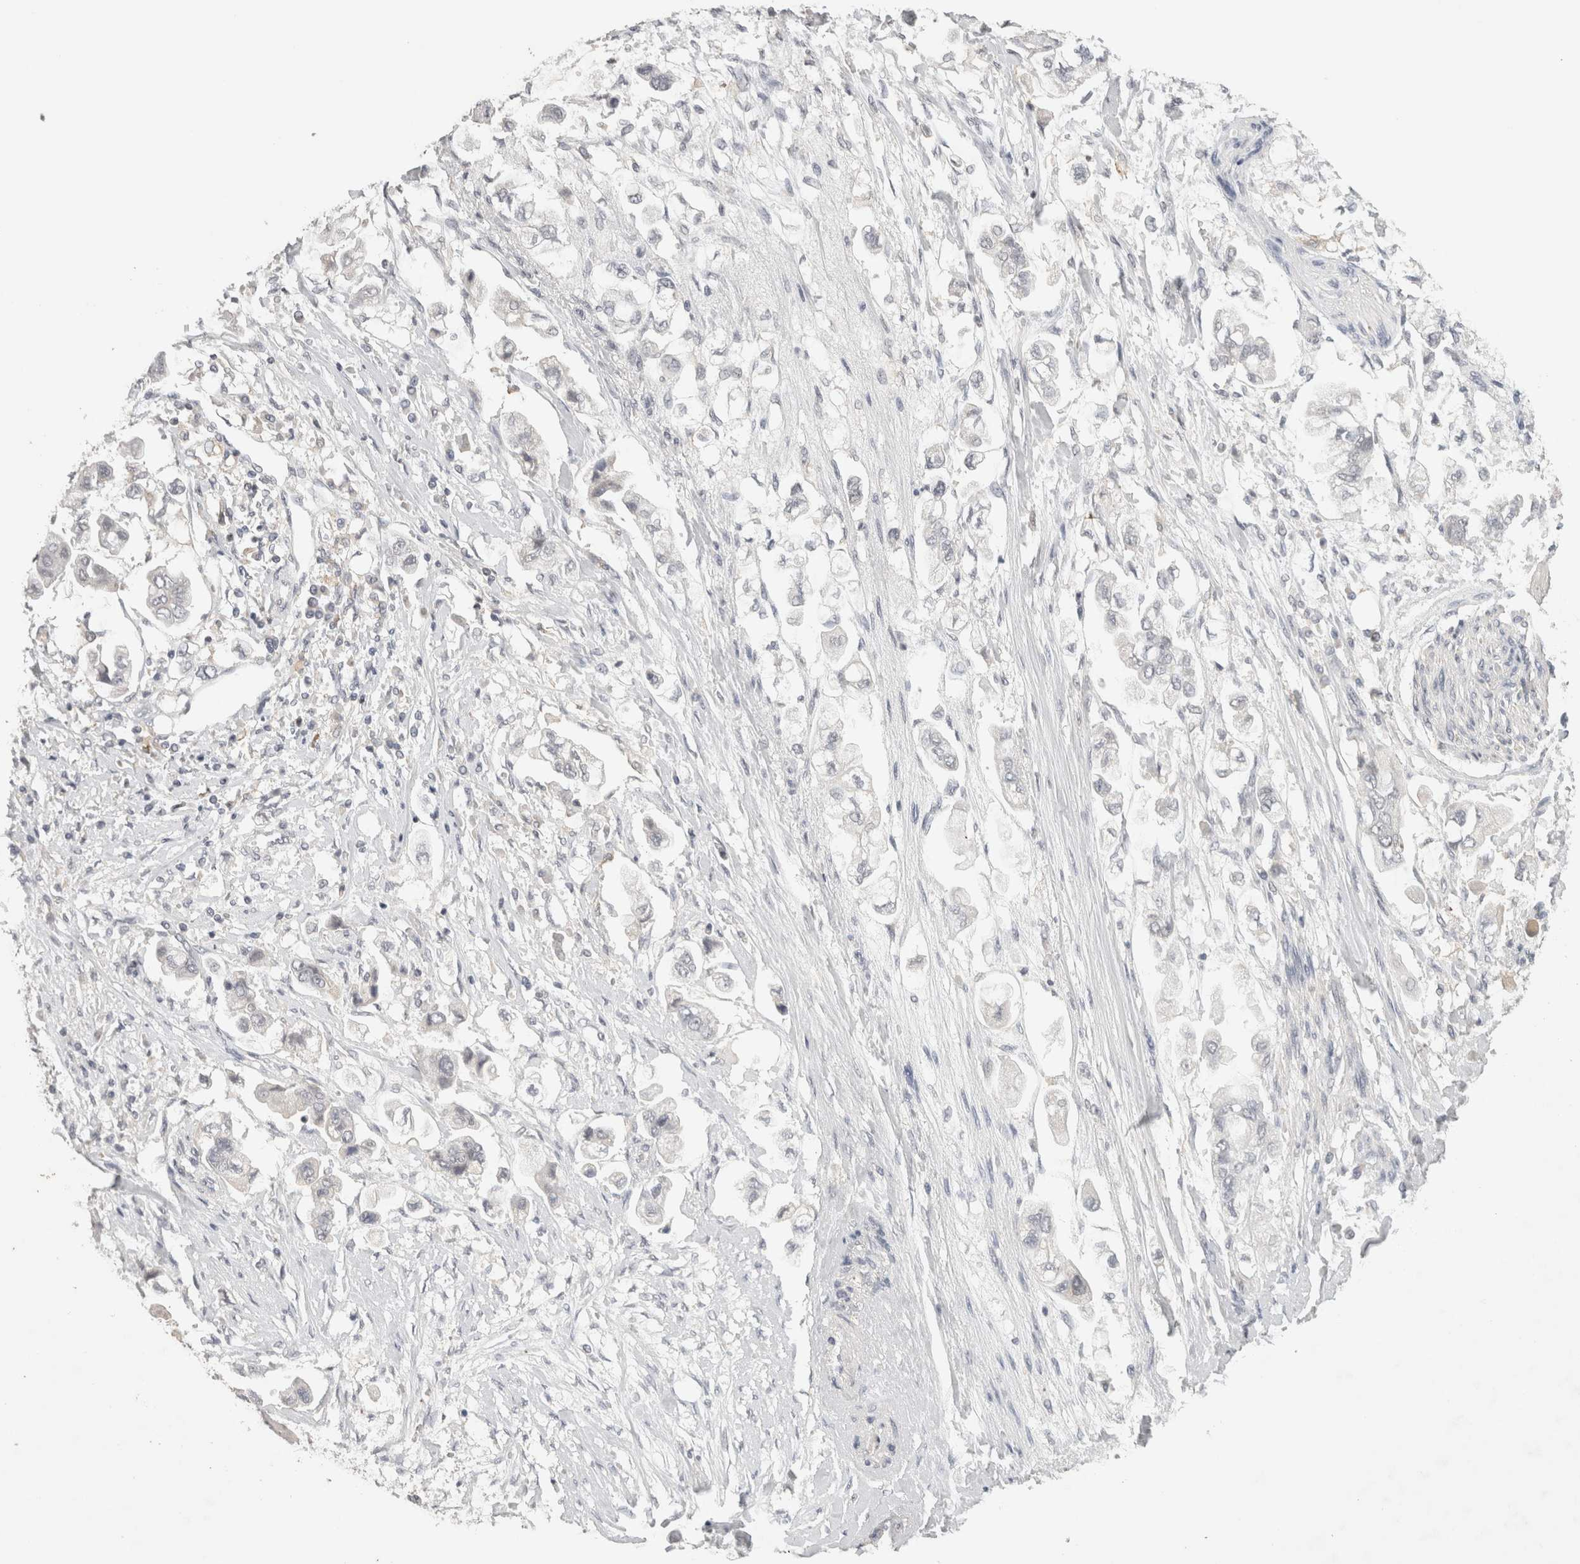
{"staining": {"intensity": "negative", "quantity": "none", "location": "none"}, "tissue": "stomach cancer", "cell_type": "Tumor cells", "image_type": "cancer", "snomed": [{"axis": "morphology", "description": "Adenocarcinoma, NOS"}, {"axis": "topography", "description": "Stomach"}], "caption": "This is an immunohistochemistry (IHC) micrograph of stomach cancer (adenocarcinoma). There is no positivity in tumor cells.", "gene": "HAVCR2", "patient": {"sex": "male", "age": 62}}